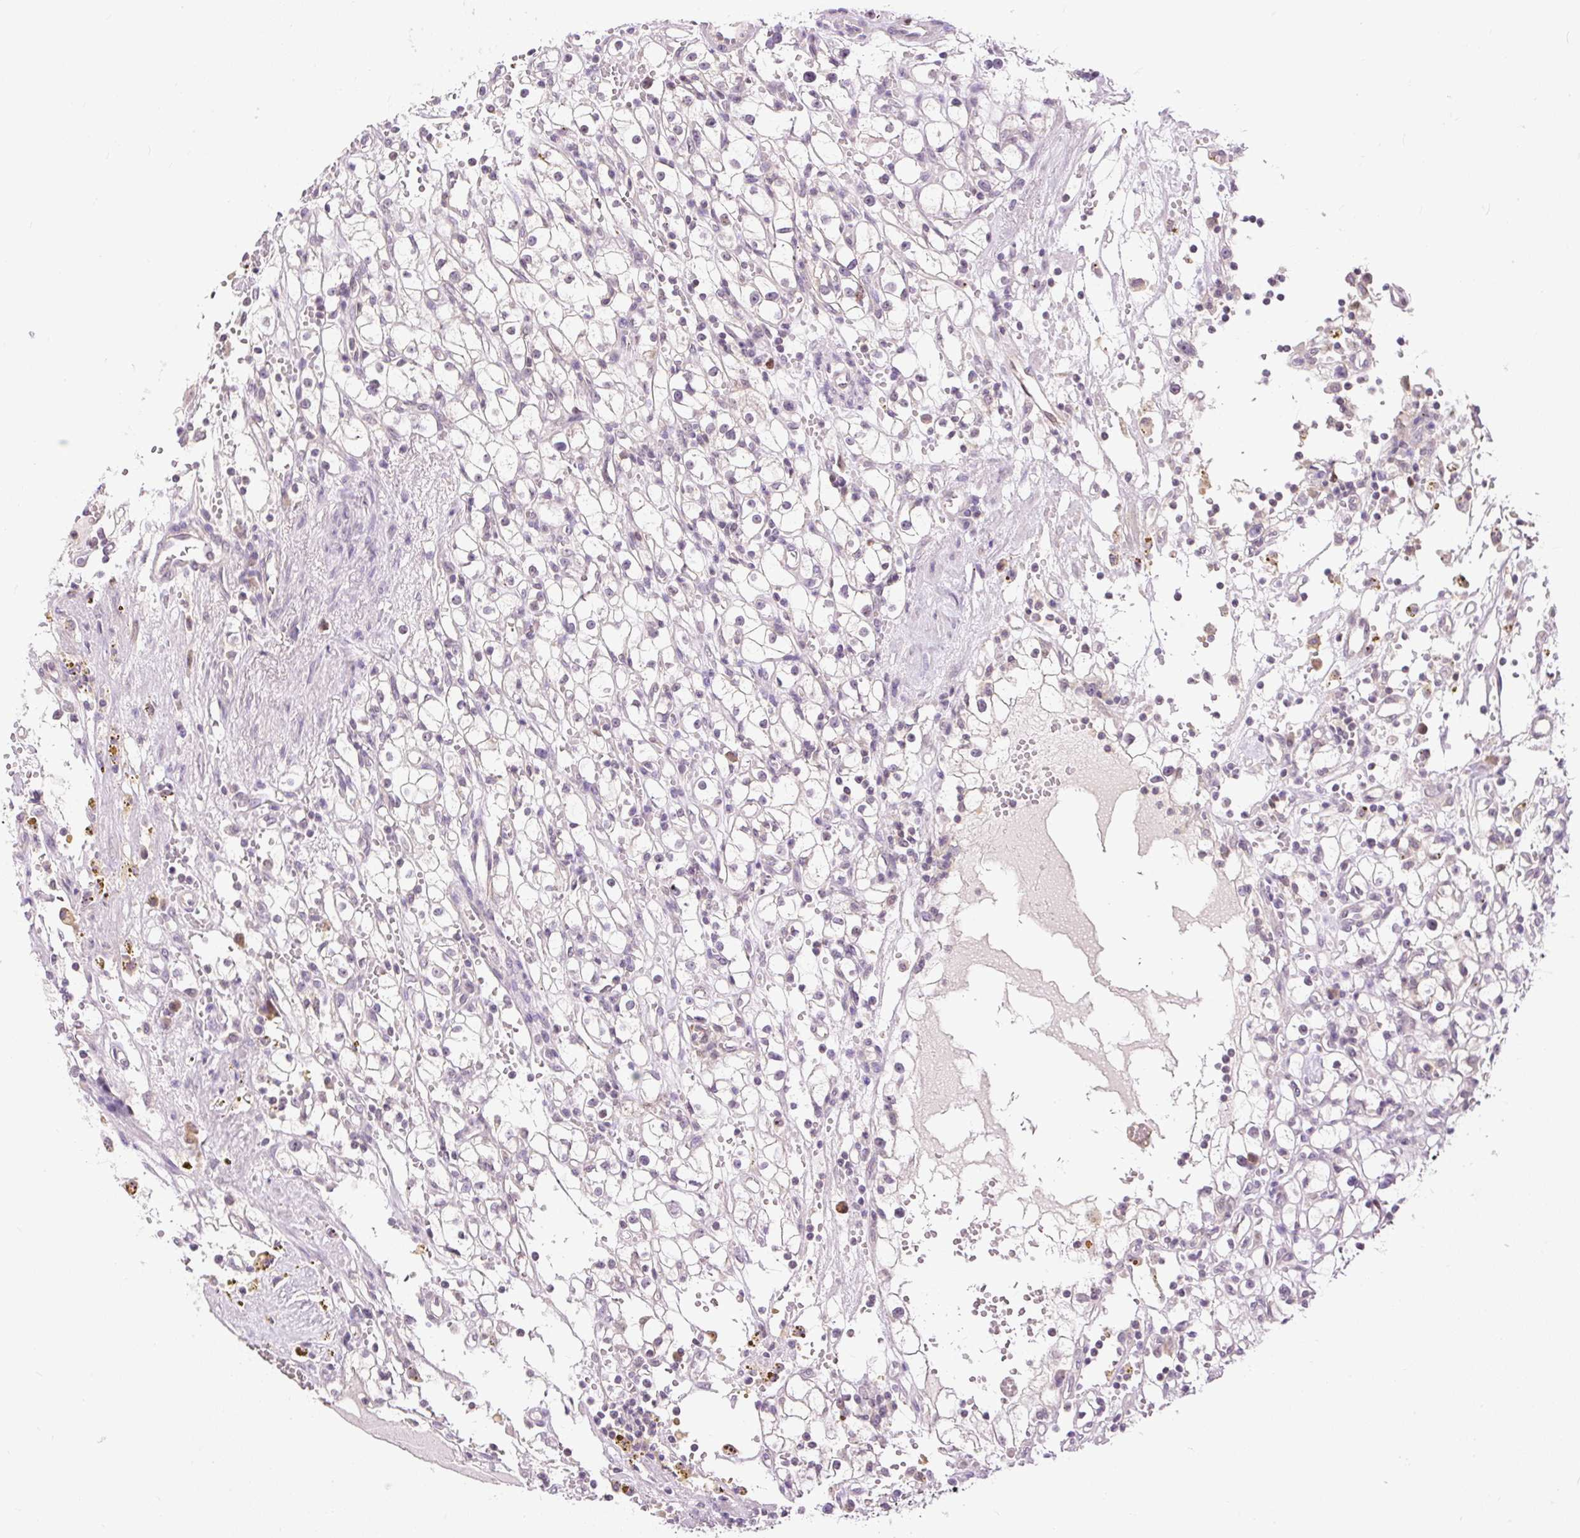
{"staining": {"intensity": "negative", "quantity": "none", "location": "none"}, "tissue": "renal cancer", "cell_type": "Tumor cells", "image_type": "cancer", "snomed": [{"axis": "morphology", "description": "Adenocarcinoma, NOS"}, {"axis": "topography", "description": "Kidney"}], "caption": "Renal cancer stained for a protein using immunohistochemistry (IHC) demonstrates no staining tumor cells.", "gene": "RACGAP1", "patient": {"sex": "male", "age": 56}}